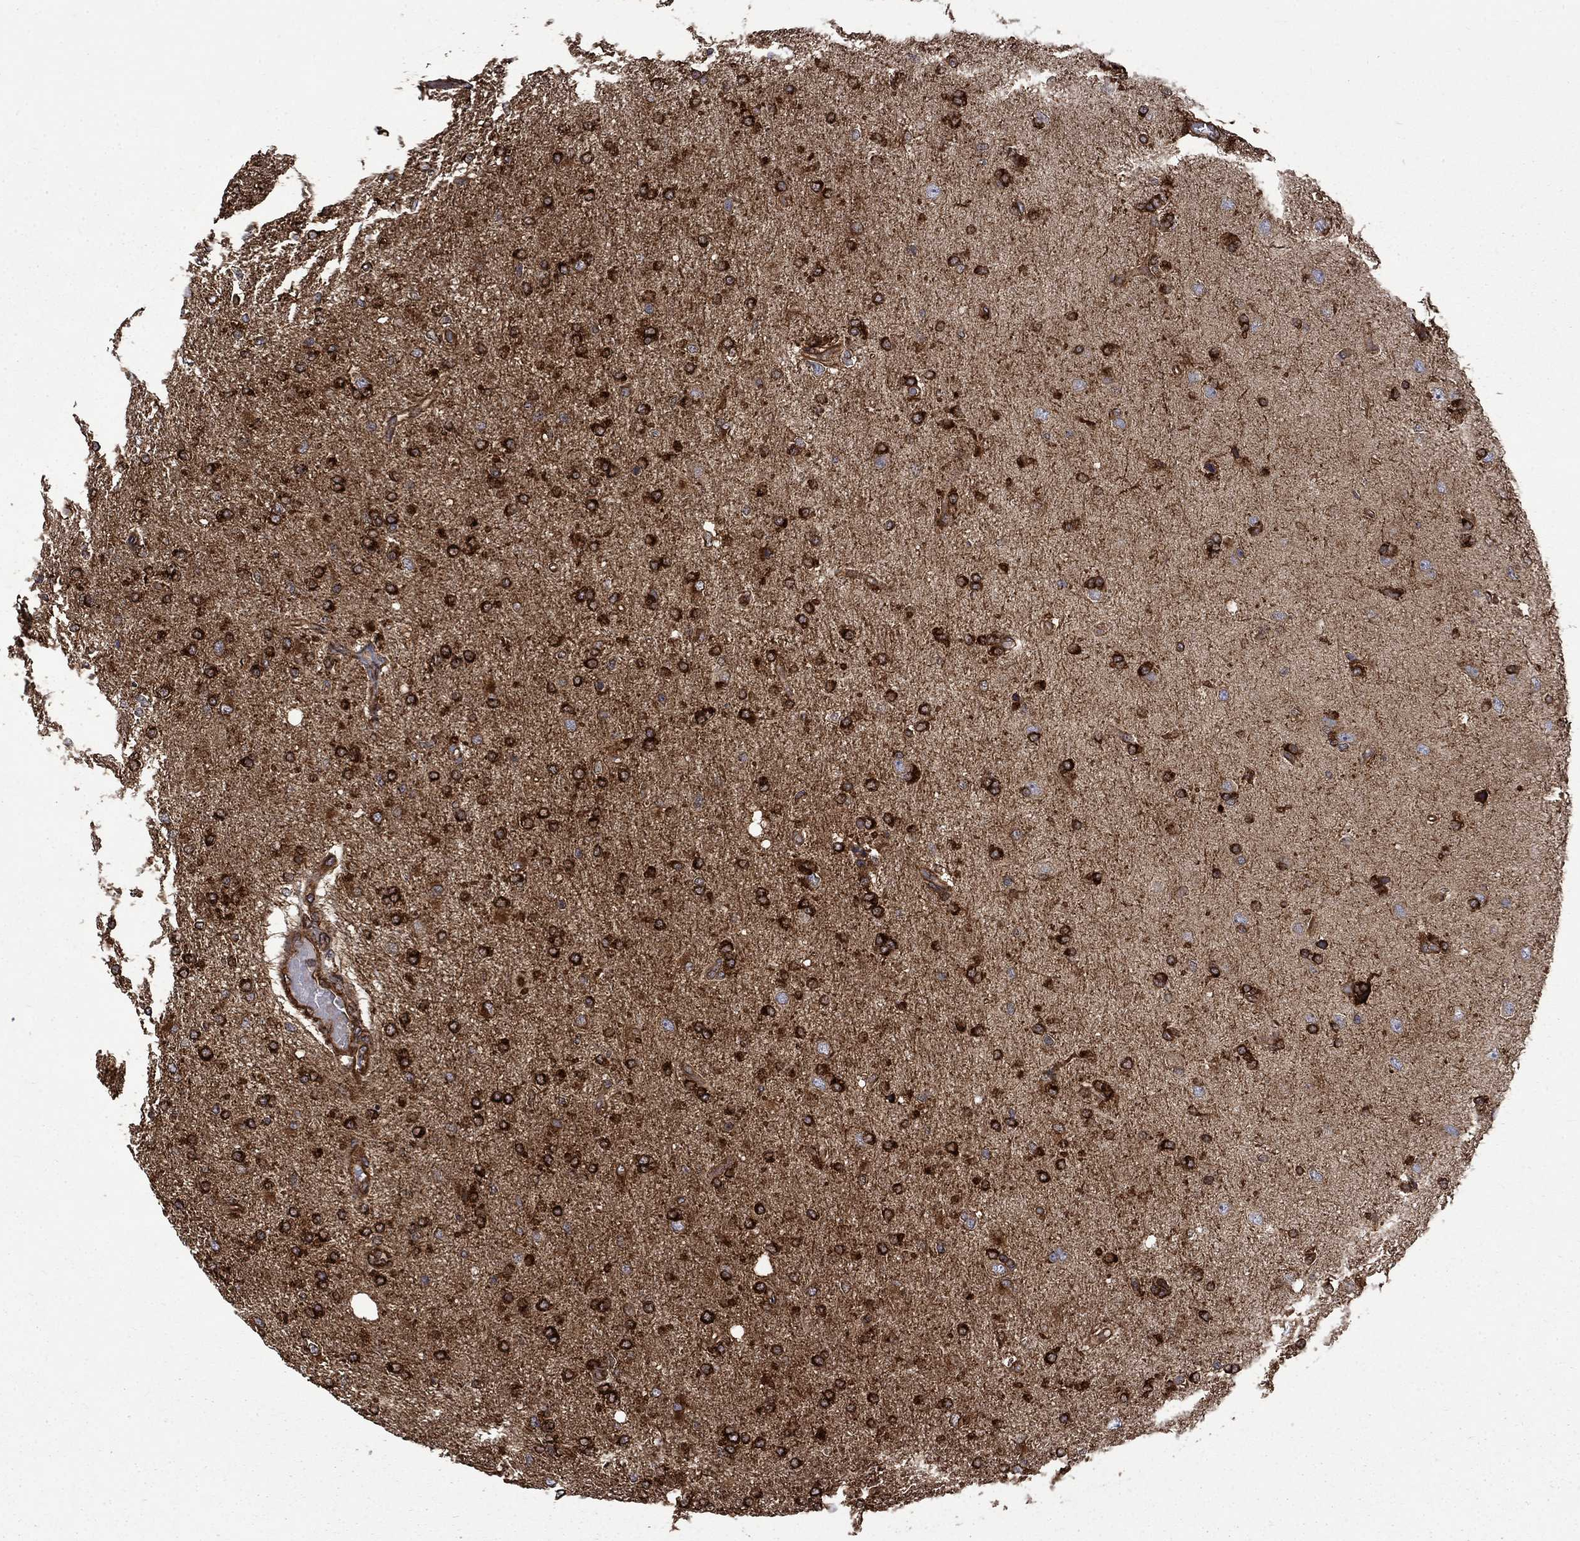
{"staining": {"intensity": "strong", "quantity": ">75%", "location": "cytoplasmic/membranous"}, "tissue": "glioma", "cell_type": "Tumor cells", "image_type": "cancer", "snomed": [{"axis": "morphology", "description": "Glioma, malignant, High grade"}, {"axis": "topography", "description": "Cerebral cortex"}], "caption": "Protein staining by immunohistochemistry (IHC) displays strong cytoplasmic/membranous positivity in approximately >75% of tumor cells in glioma.", "gene": "CUTC", "patient": {"sex": "male", "age": 70}}